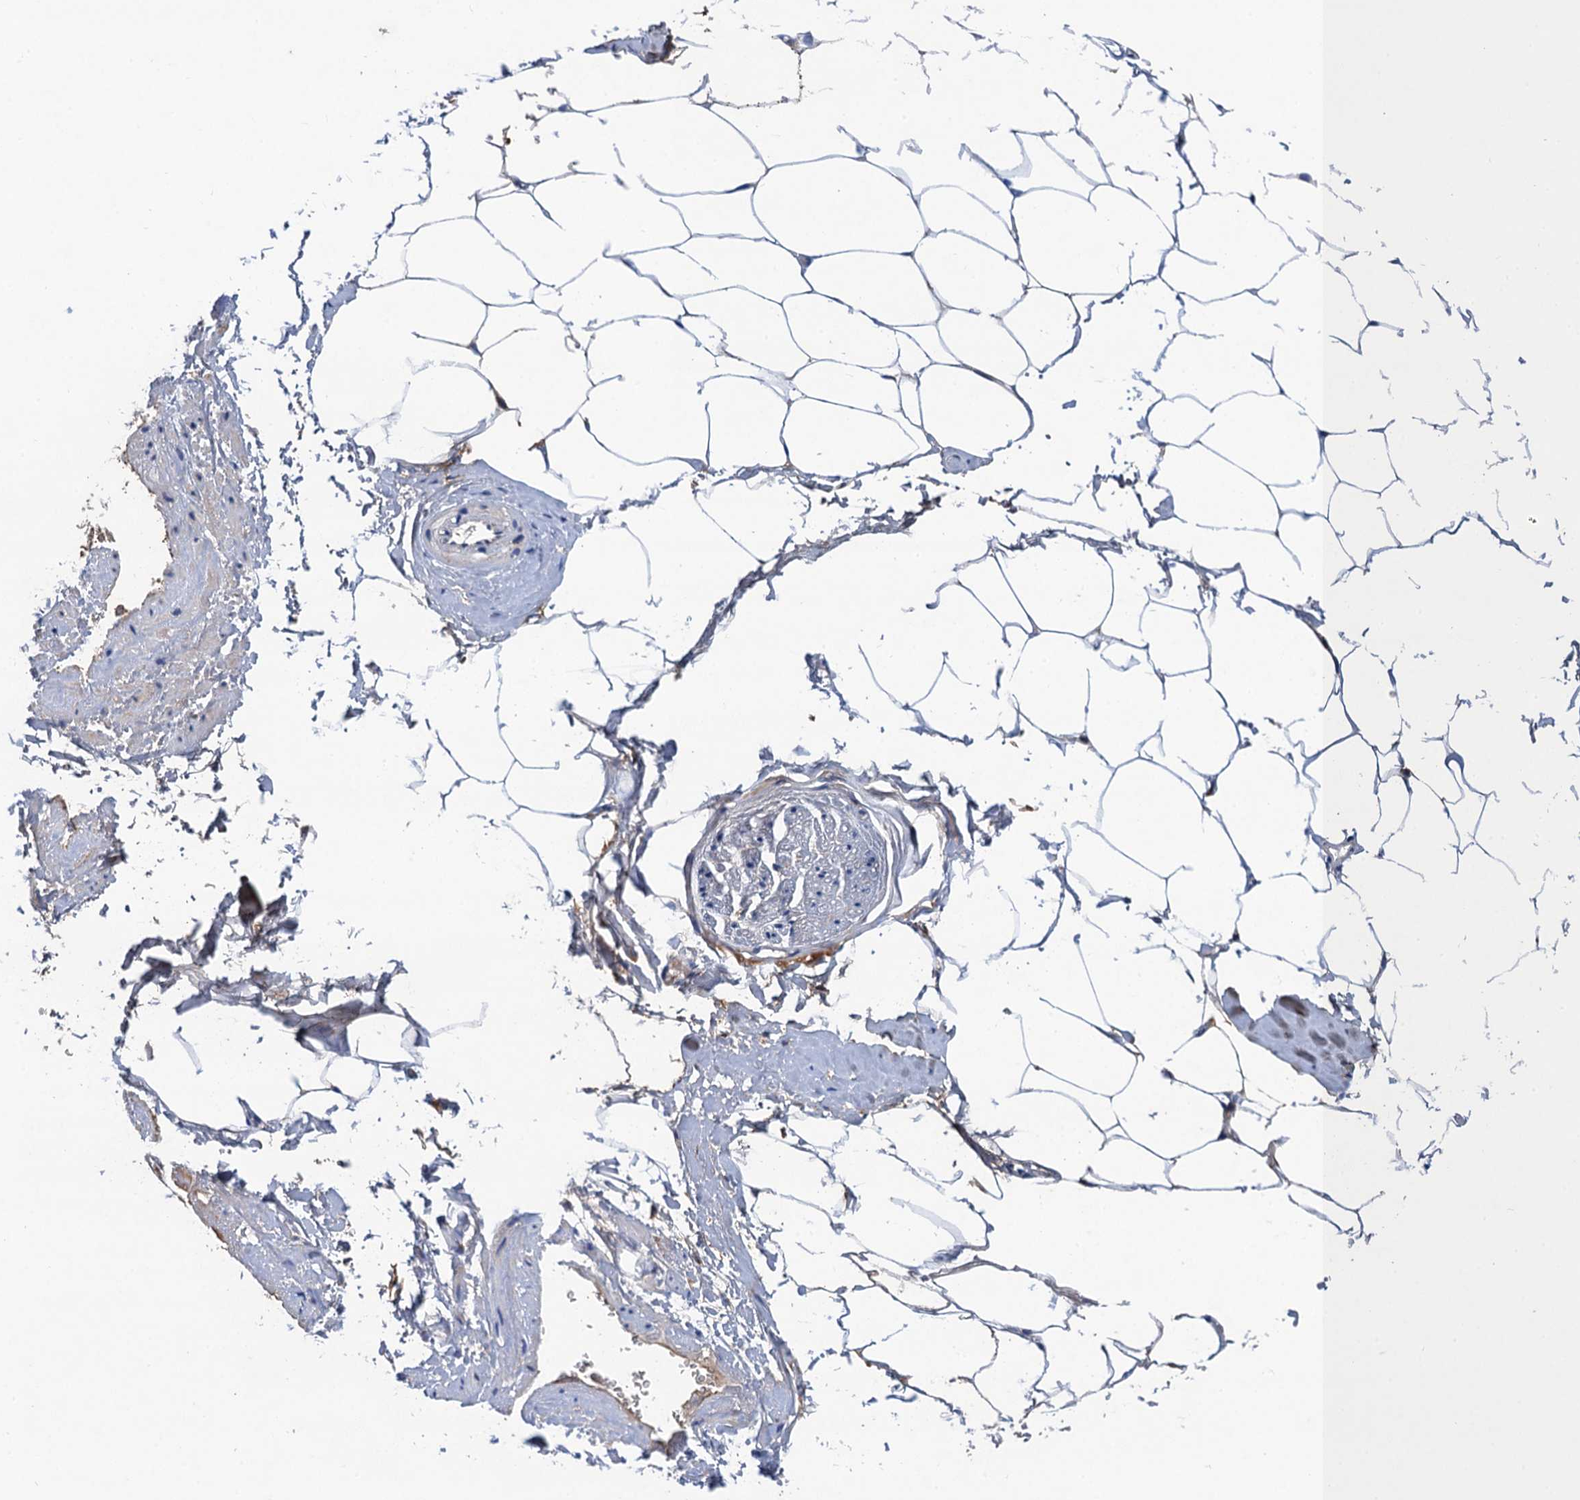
{"staining": {"intensity": "negative", "quantity": "none", "location": "none"}, "tissue": "adipose tissue", "cell_type": "Adipocytes", "image_type": "normal", "snomed": [{"axis": "morphology", "description": "Normal tissue, NOS"}, {"axis": "morphology", "description": "Adenocarcinoma, Low grade"}, {"axis": "topography", "description": "Prostate"}, {"axis": "topography", "description": "Peripheral nerve tissue"}], "caption": "DAB immunohistochemical staining of normal adipose tissue reveals no significant staining in adipocytes.", "gene": "TRAF7", "patient": {"sex": "male", "age": 63}}